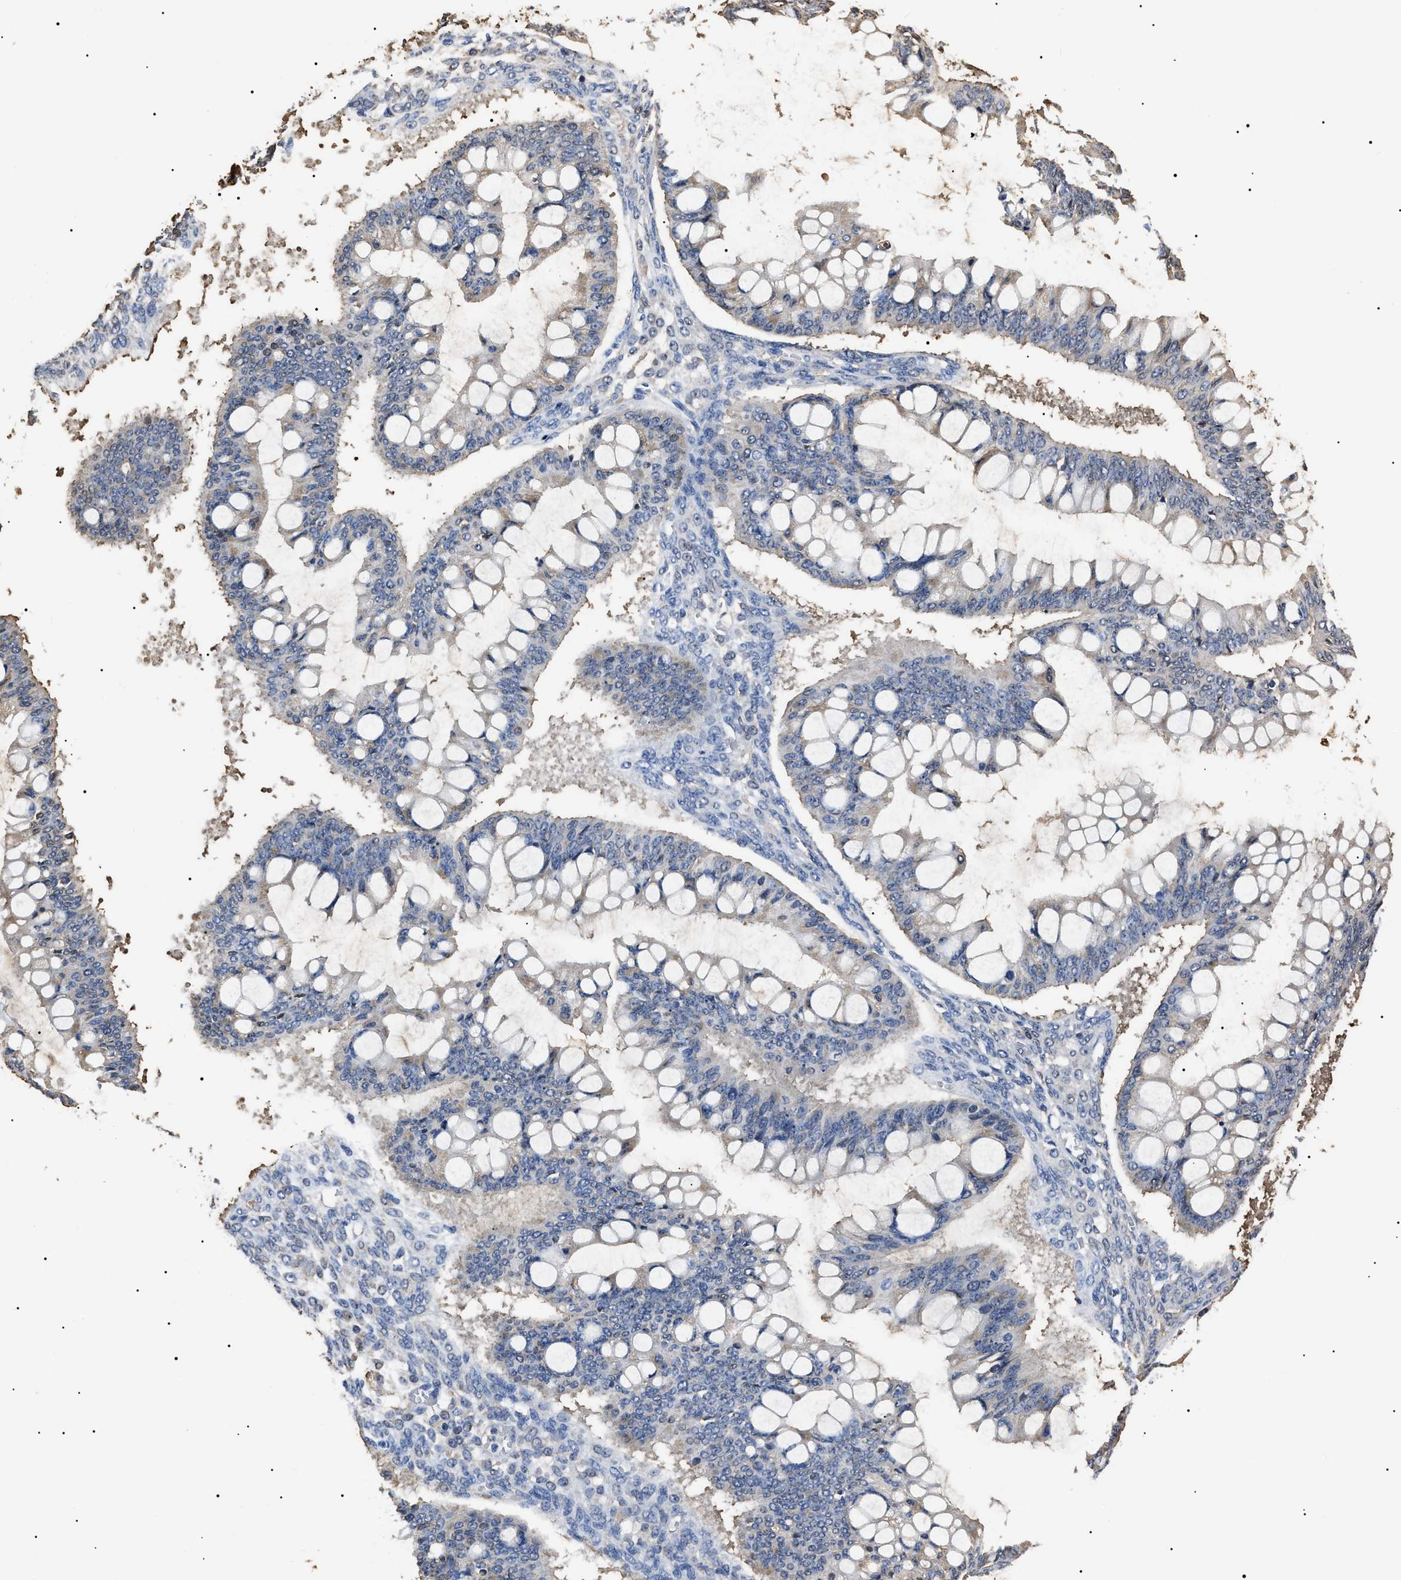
{"staining": {"intensity": "weak", "quantity": "<25%", "location": "cytoplasmic/membranous"}, "tissue": "ovarian cancer", "cell_type": "Tumor cells", "image_type": "cancer", "snomed": [{"axis": "morphology", "description": "Cystadenocarcinoma, mucinous, NOS"}, {"axis": "topography", "description": "Ovary"}], "caption": "Tumor cells show no significant expression in ovarian cancer (mucinous cystadenocarcinoma).", "gene": "ALDH1A1", "patient": {"sex": "female", "age": 73}}